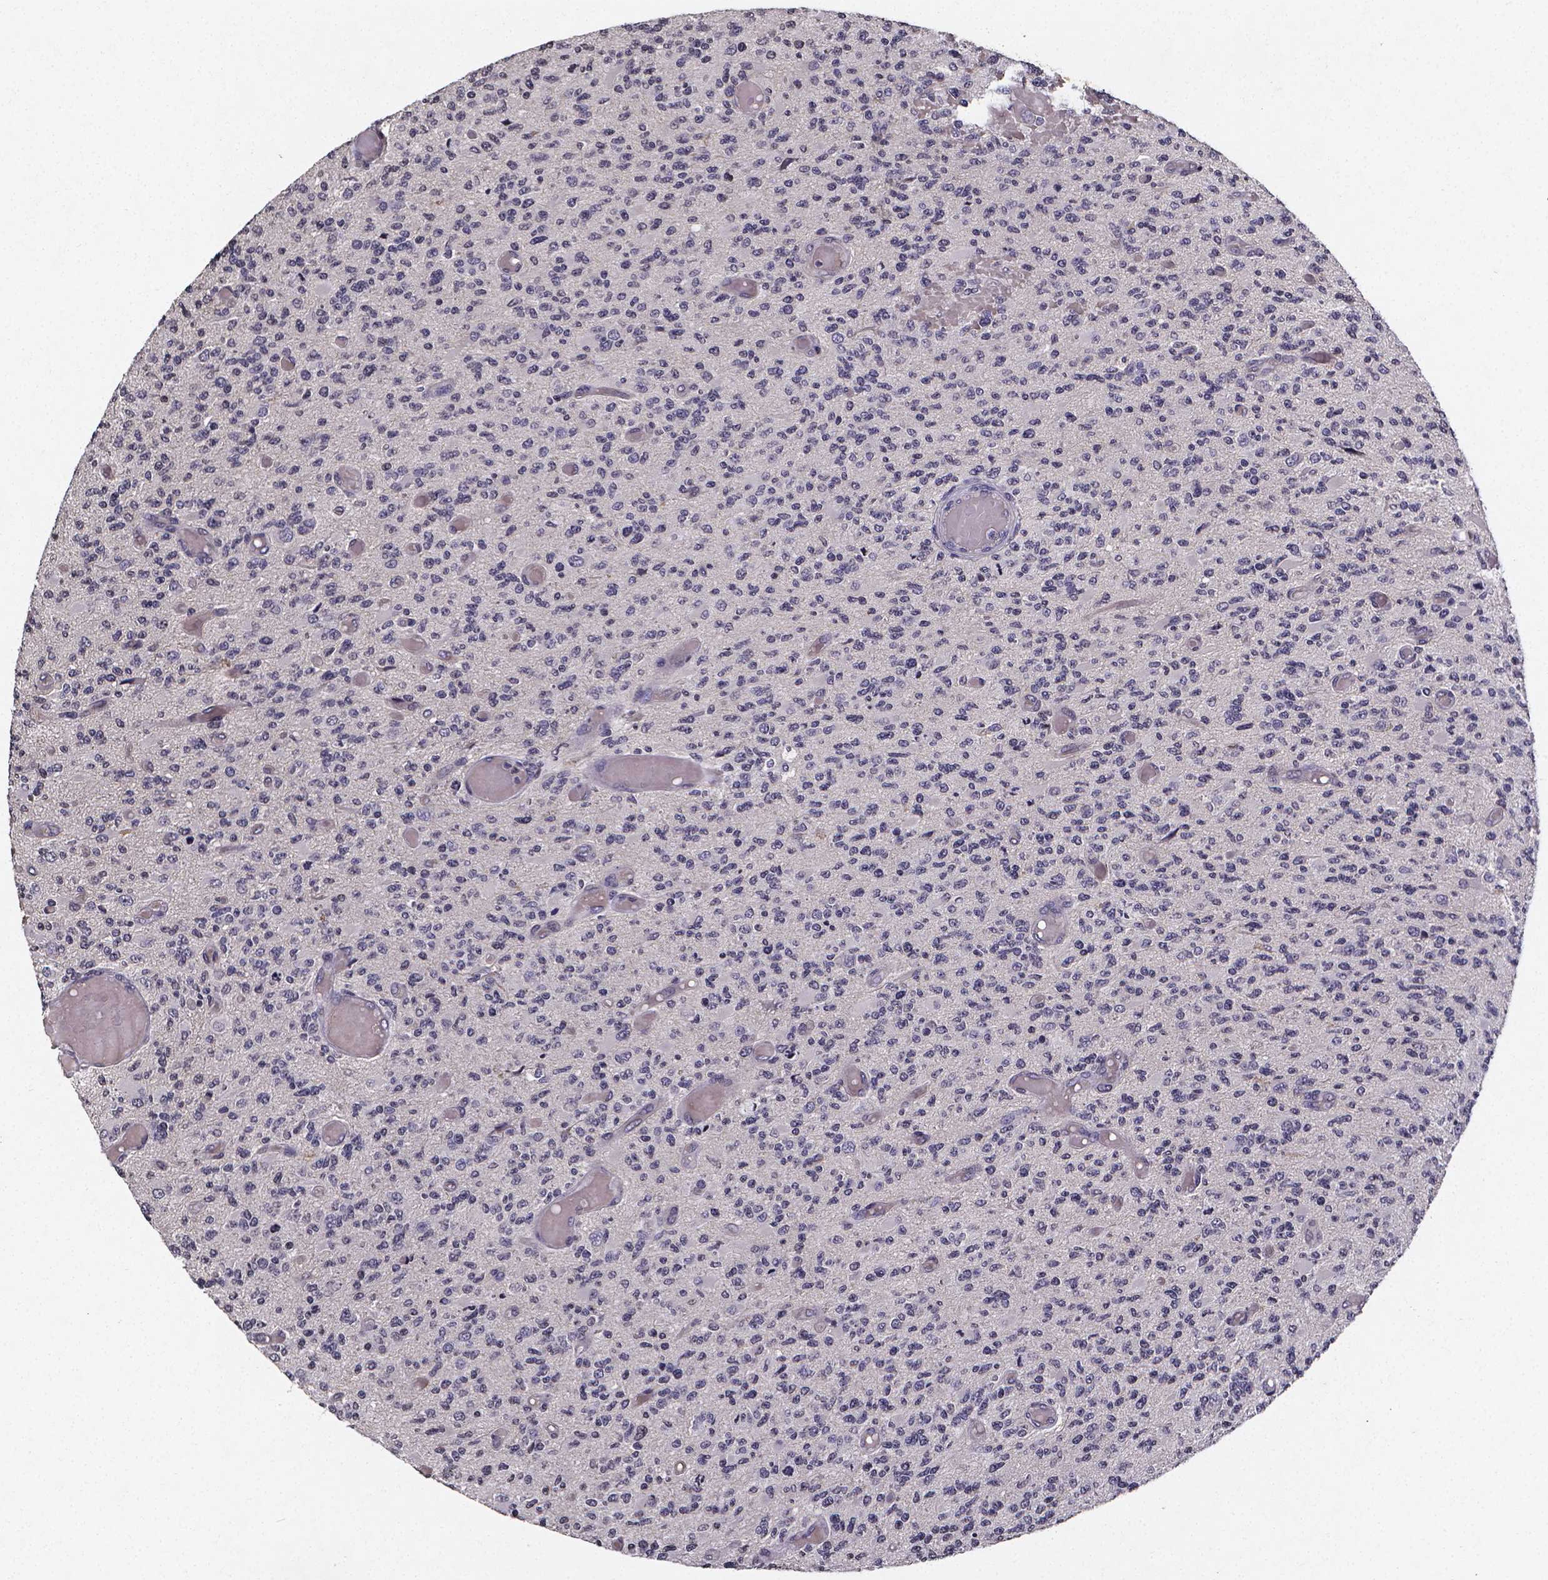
{"staining": {"intensity": "negative", "quantity": "none", "location": "none"}, "tissue": "glioma", "cell_type": "Tumor cells", "image_type": "cancer", "snomed": [{"axis": "morphology", "description": "Glioma, malignant, High grade"}, {"axis": "topography", "description": "Brain"}], "caption": "Histopathology image shows no protein positivity in tumor cells of glioma tissue. Nuclei are stained in blue.", "gene": "TP73", "patient": {"sex": "female", "age": 63}}